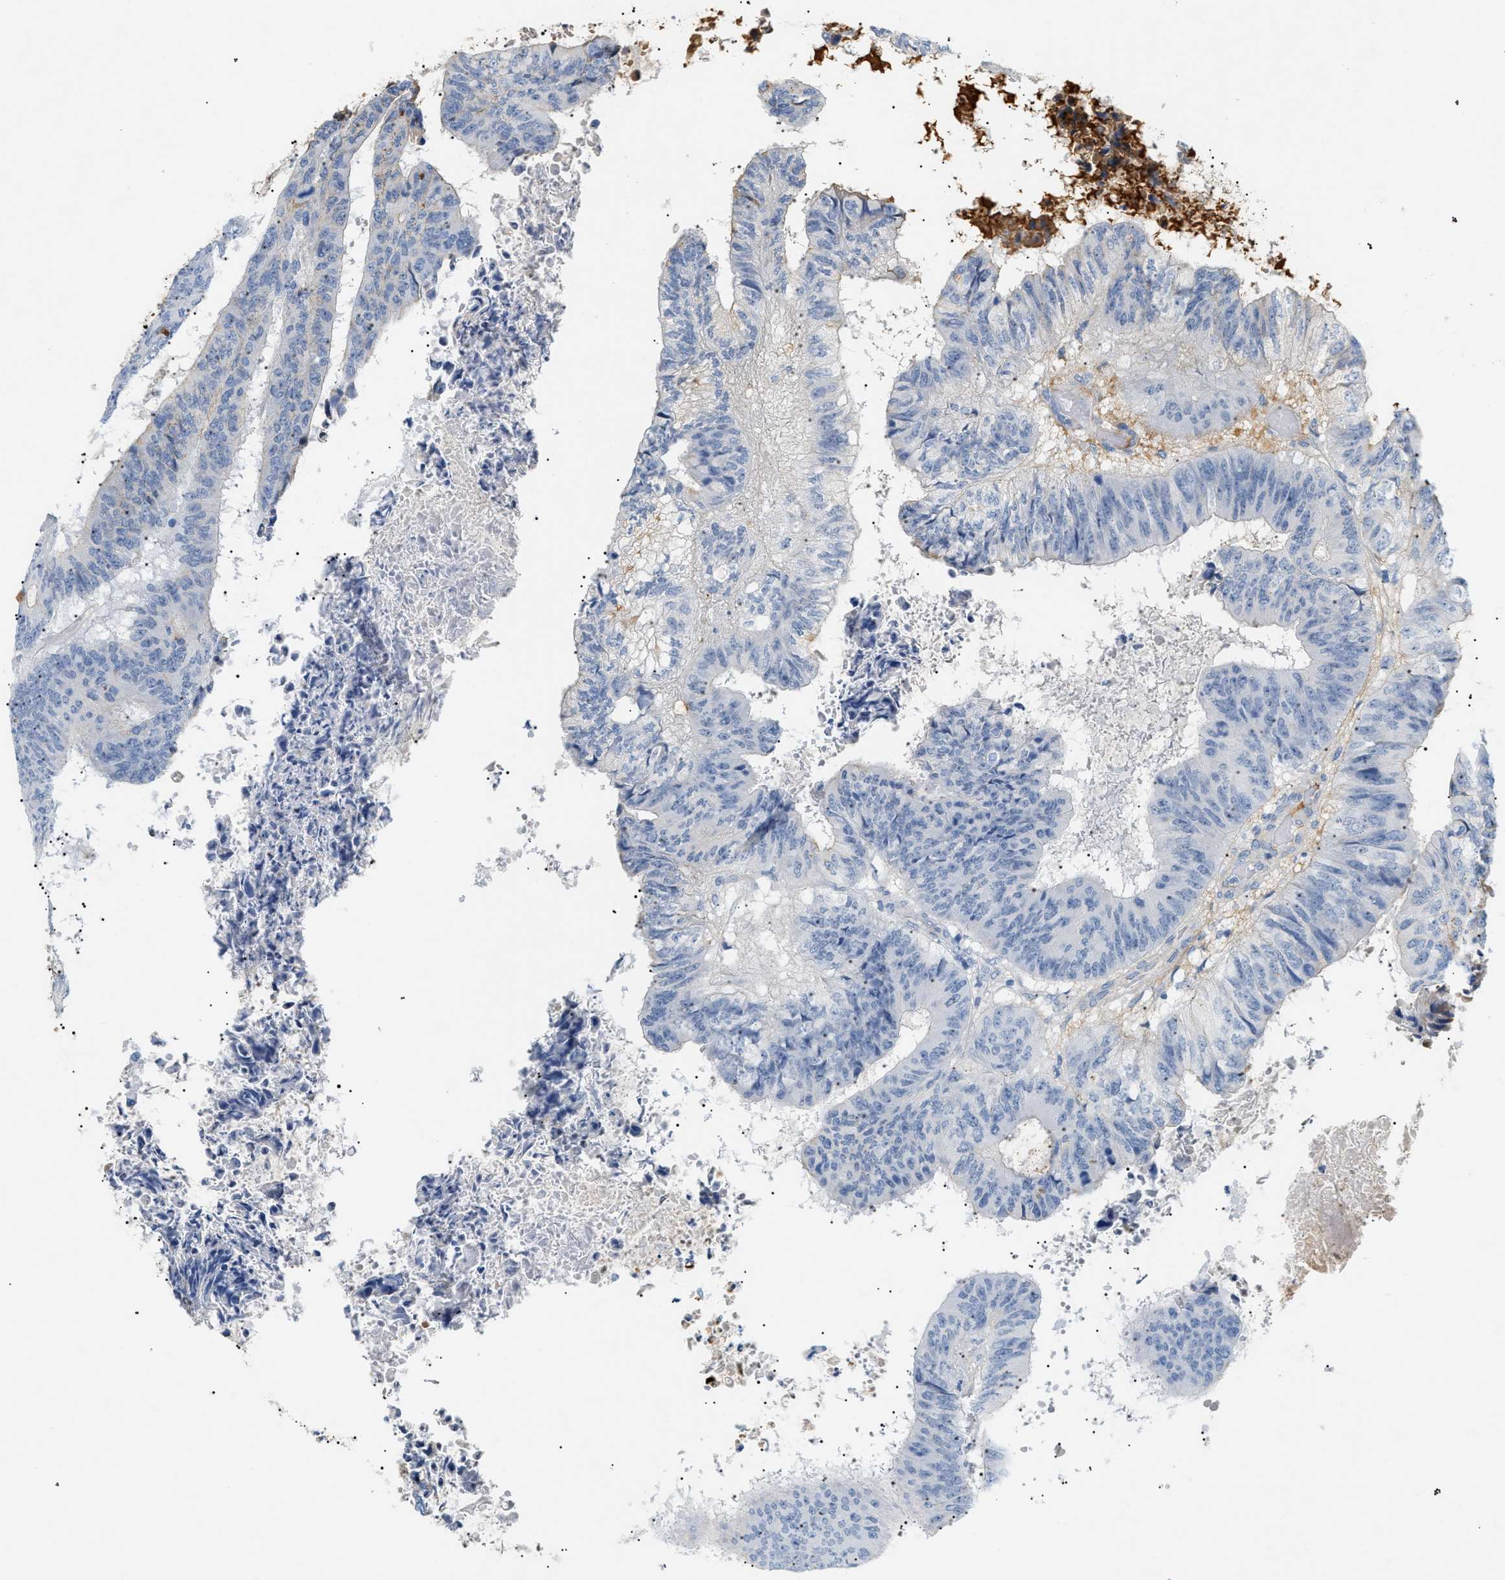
{"staining": {"intensity": "negative", "quantity": "none", "location": "none"}, "tissue": "colorectal cancer", "cell_type": "Tumor cells", "image_type": "cancer", "snomed": [{"axis": "morphology", "description": "Adenocarcinoma, NOS"}, {"axis": "topography", "description": "Rectum"}], "caption": "Immunohistochemical staining of human colorectal cancer (adenocarcinoma) reveals no significant expression in tumor cells.", "gene": "CFH", "patient": {"sex": "male", "age": 72}}